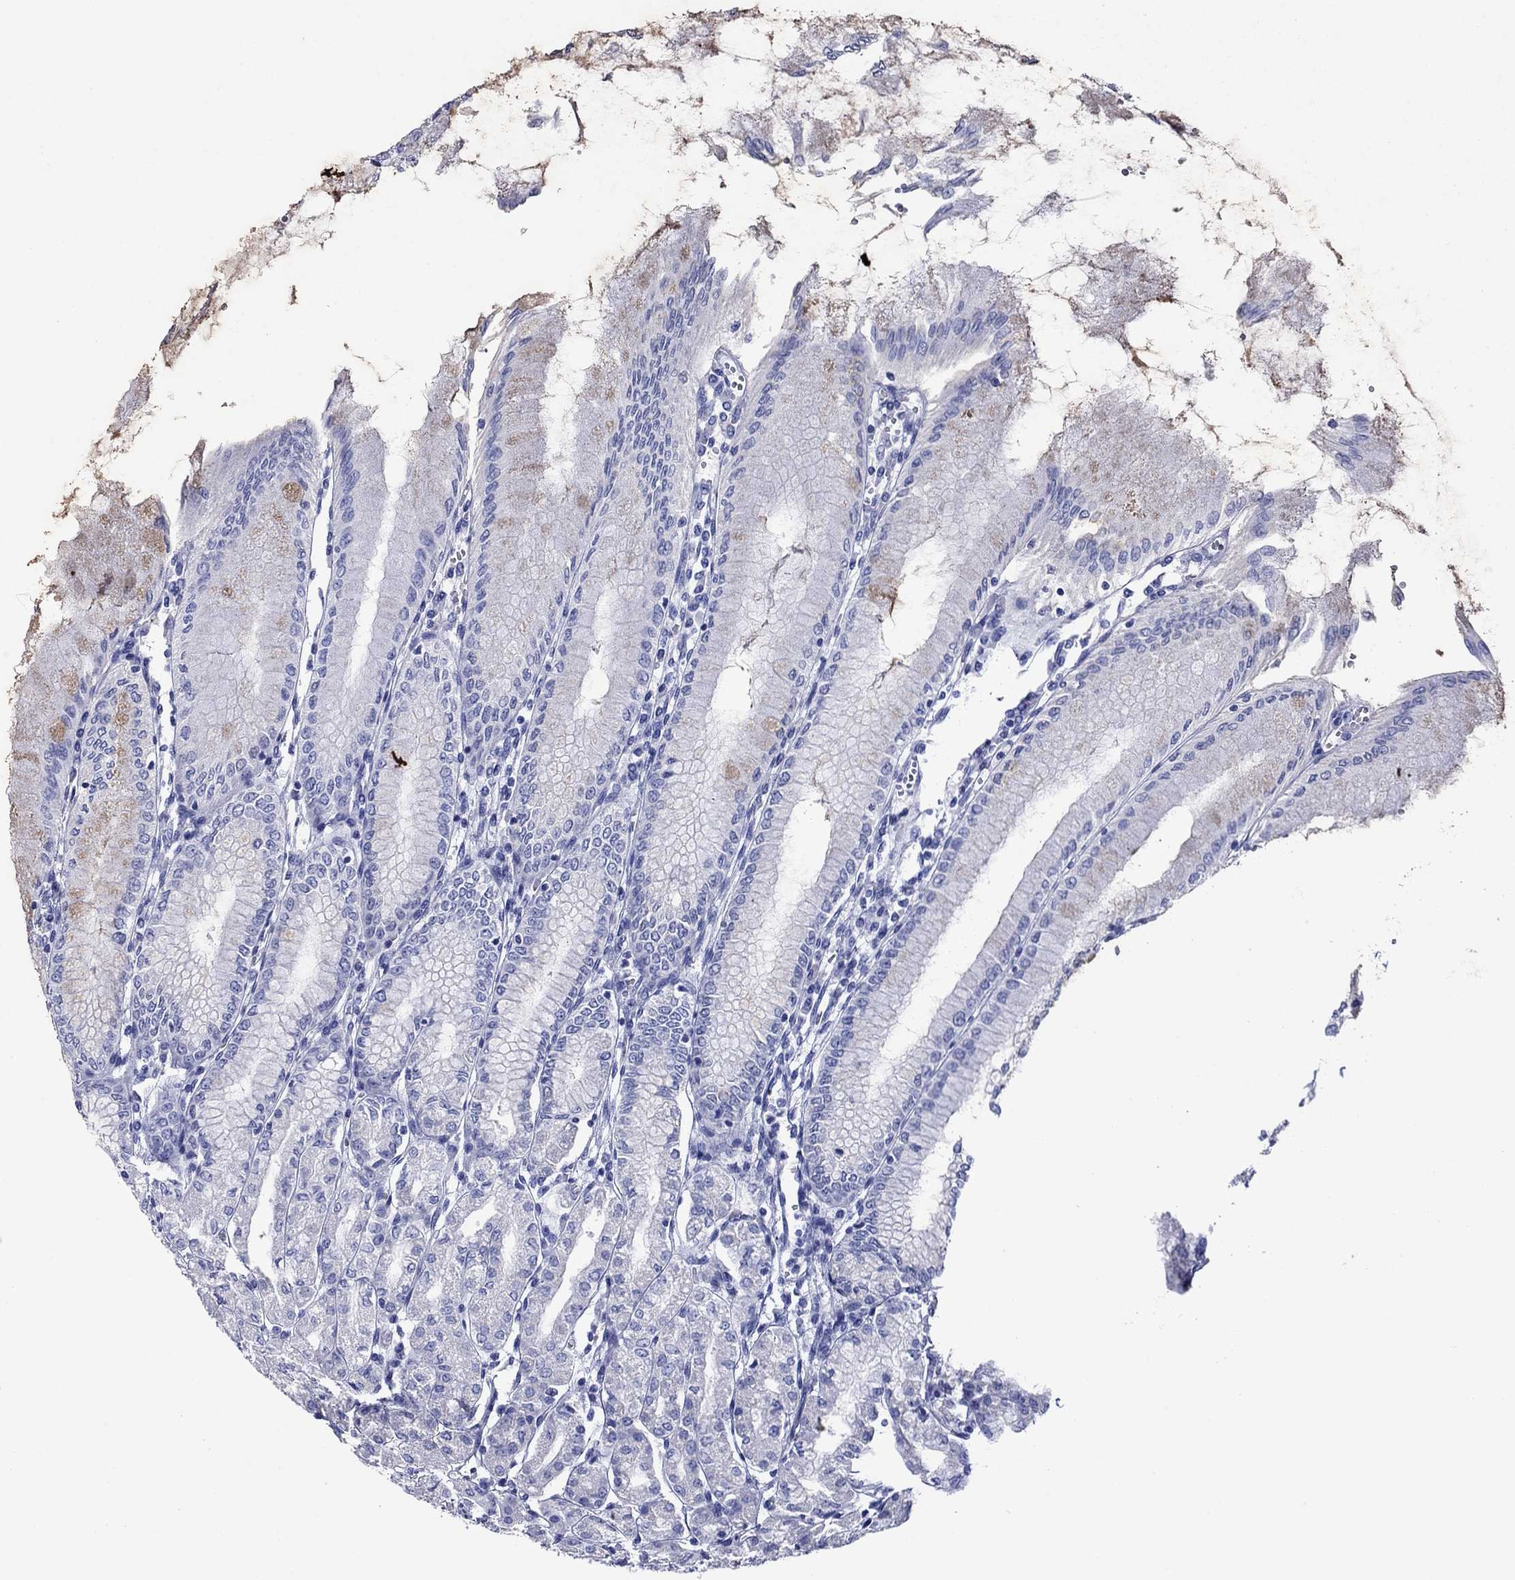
{"staining": {"intensity": "weak", "quantity": "<25%", "location": "cytoplasmic/membranous"}, "tissue": "stomach", "cell_type": "Glandular cells", "image_type": "normal", "snomed": [{"axis": "morphology", "description": "Normal tissue, NOS"}, {"axis": "topography", "description": "Skeletal muscle"}, {"axis": "topography", "description": "Stomach"}], "caption": "Immunohistochemical staining of unremarkable stomach displays no significant positivity in glandular cells. The staining is performed using DAB brown chromogen with nuclei counter-stained in using hematoxylin.", "gene": "GIP", "patient": {"sex": "female", "age": 57}}